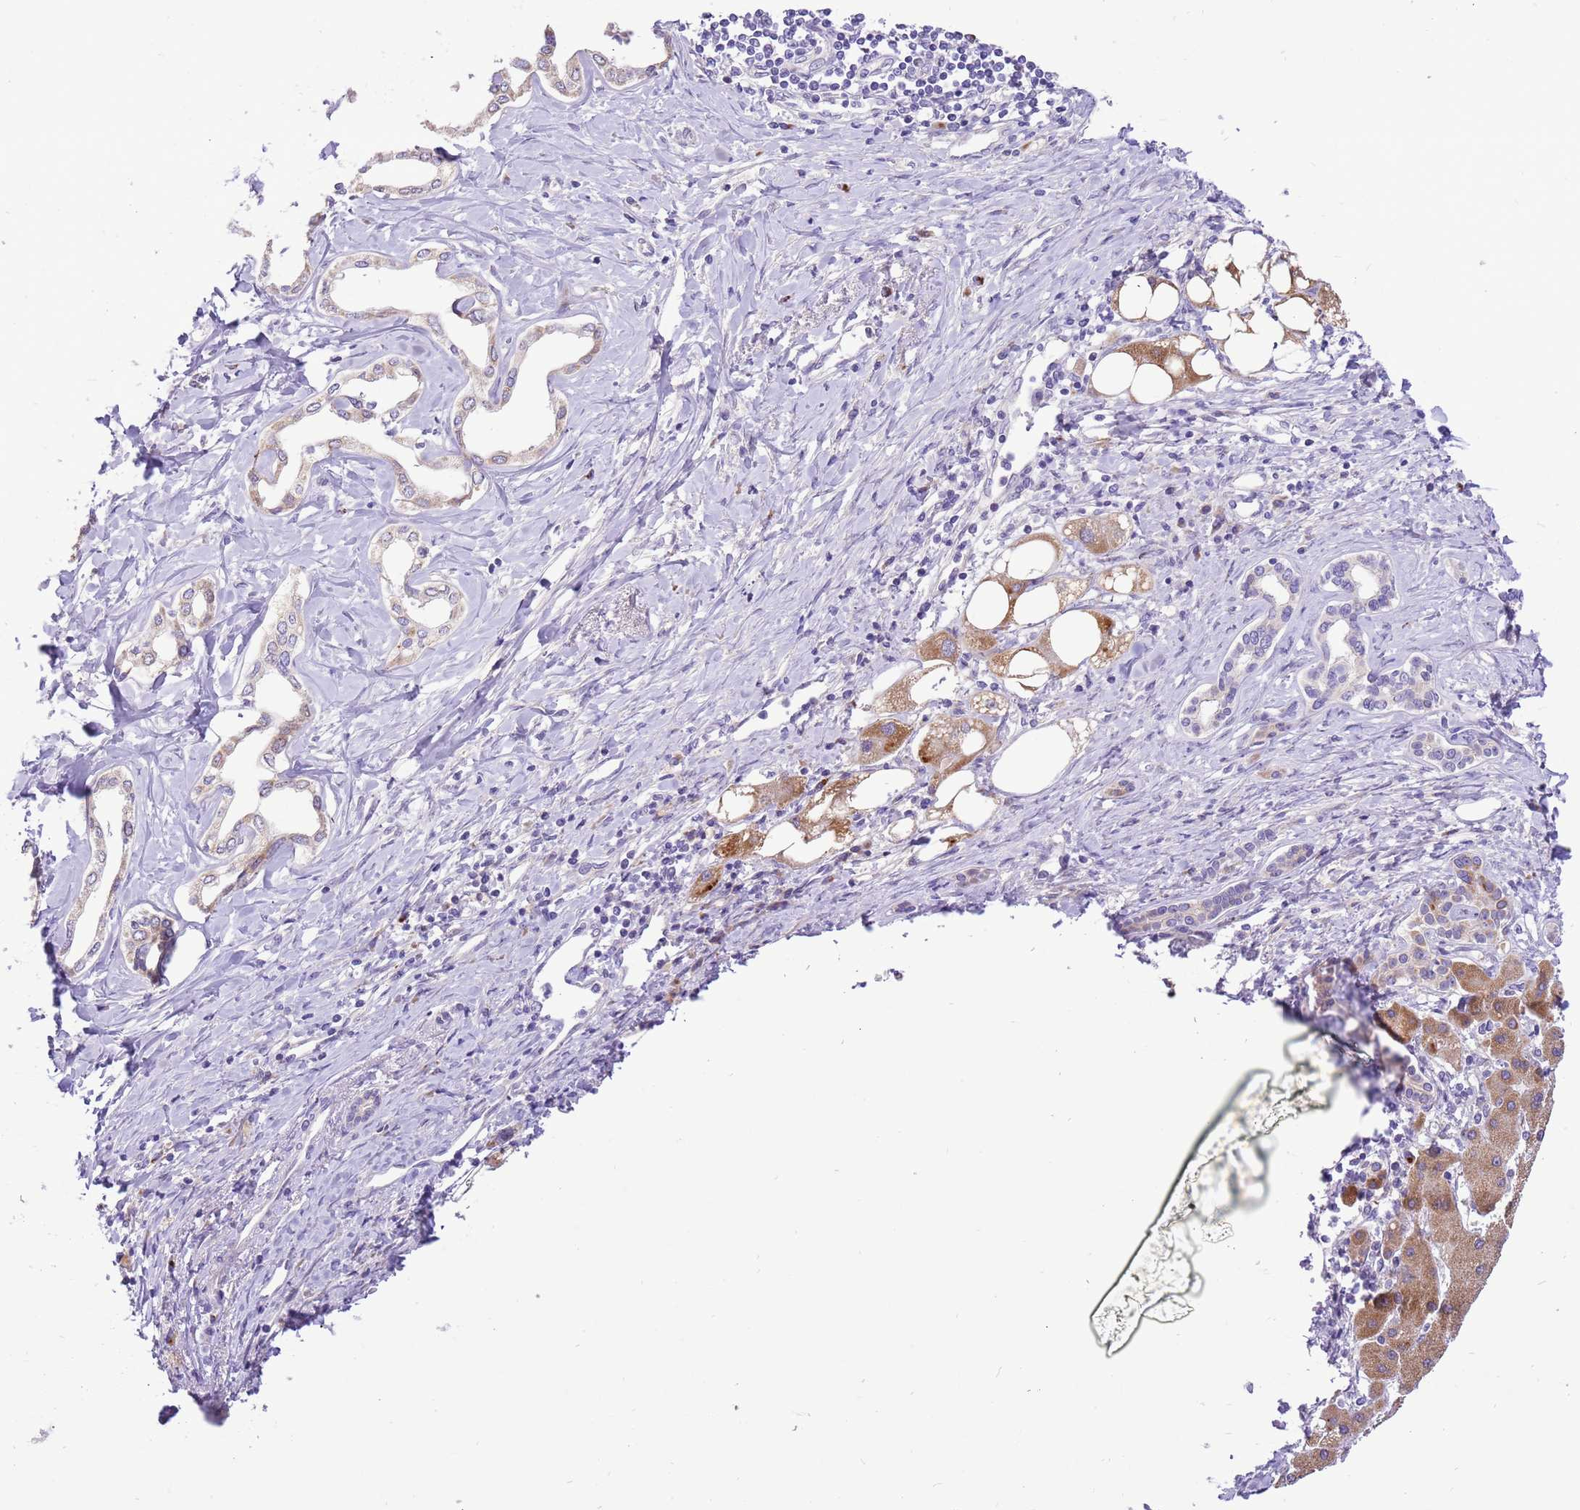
{"staining": {"intensity": "weak", "quantity": "<25%", "location": "cytoplasmic/membranous"}, "tissue": "liver cancer", "cell_type": "Tumor cells", "image_type": "cancer", "snomed": [{"axis": "morphology", "description": "Cholangiocarcinoma"}, {"axis": "topography", "description": "Liver"}], "caption": "A micrograph of liver cholangiocarcinoma stained for a protein exhibits no brown staining in tumor cells. The staining was performed using DAB (3,3'-diaminobenzidine) to visualize the protein expression in brown, while the nuclei were stained in blue with hematoxylin (Magnification: 20x).", "gene": "COX17", "patient": {"sex": "female", "age": 77}}